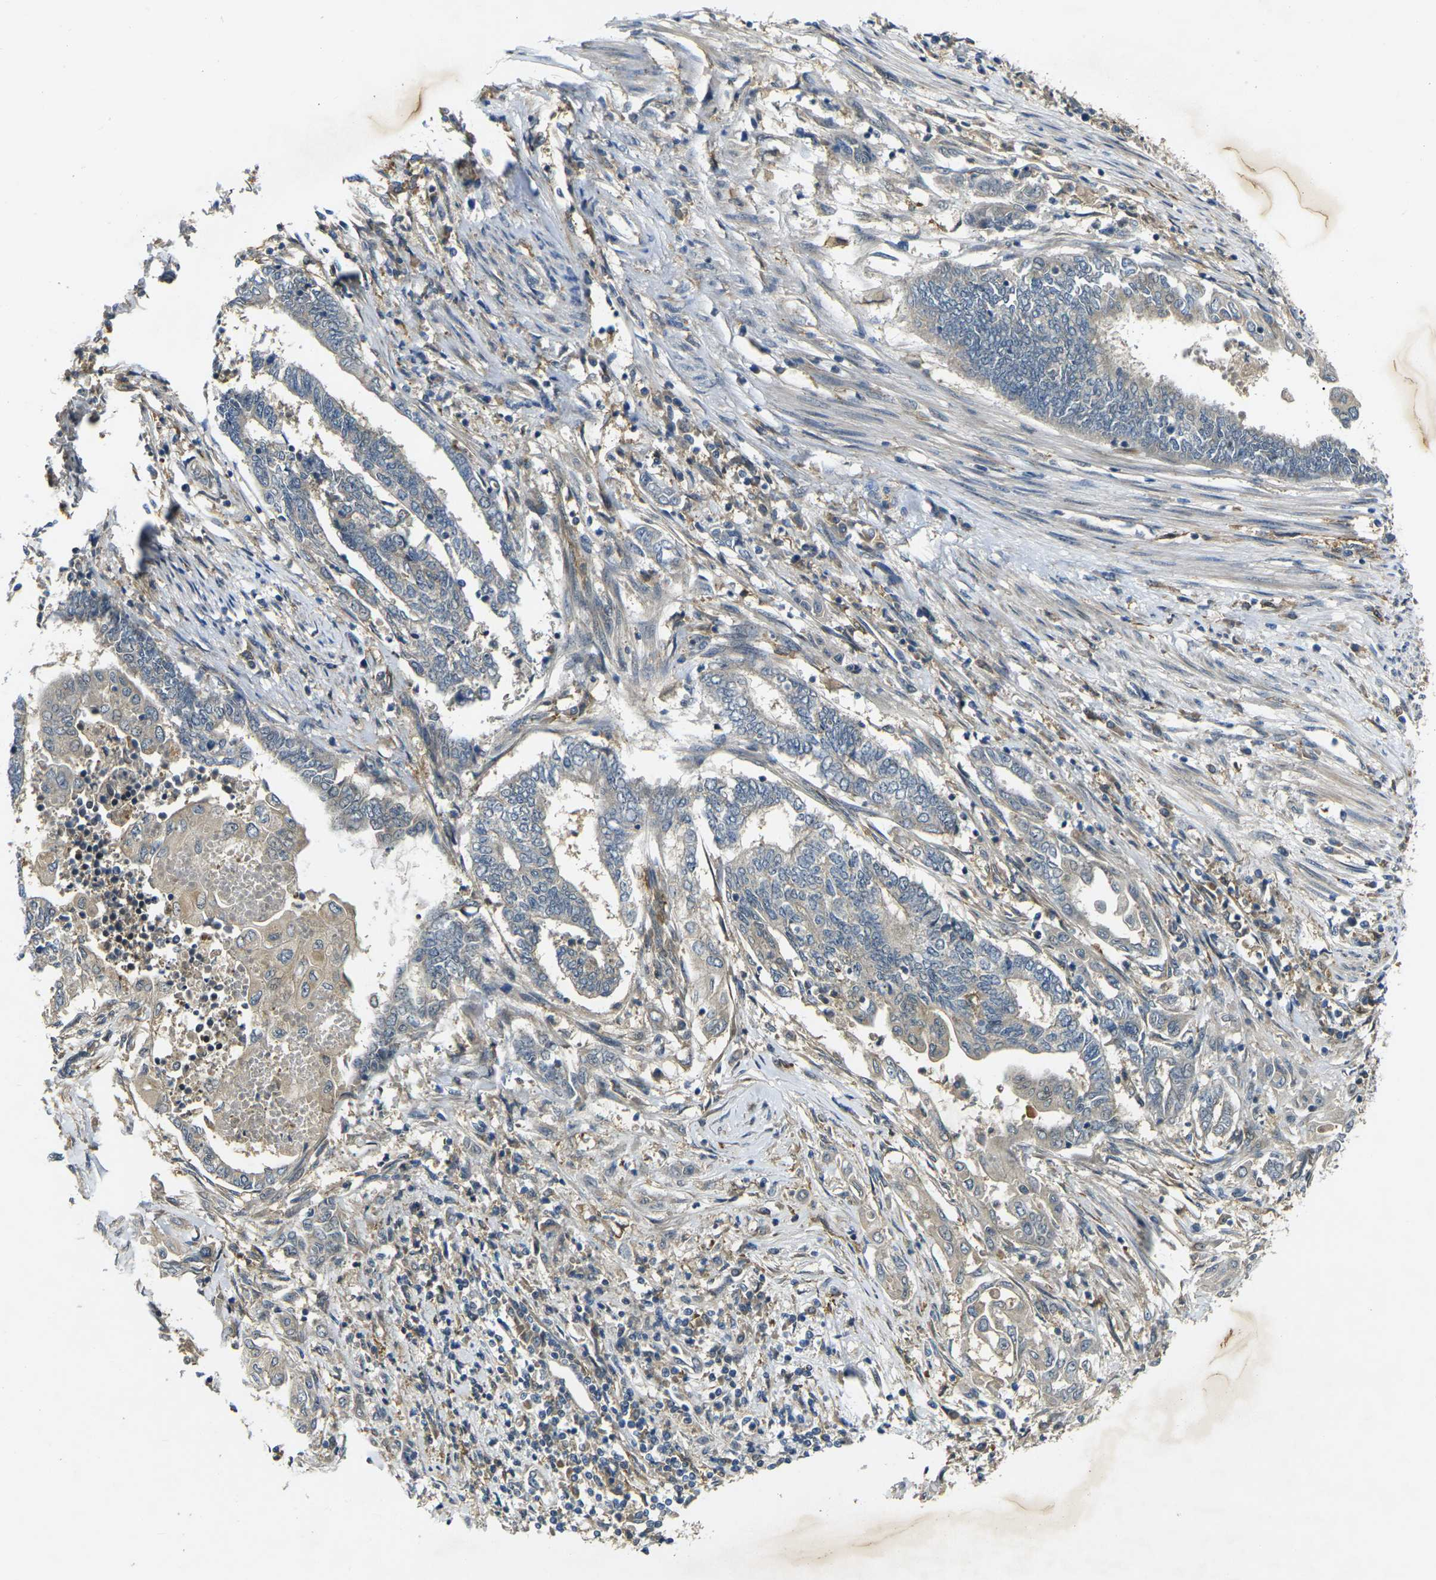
{"staining": {"intensity": "weak", "quantity": "25%-75%", "location": "cytoplasmic/membranous"}, "tissue": "endometrial cancer", "cell_type": "Tumor cells", "image_type": "cancer", "snomed": [{"axis": "morphology", "description": "Adenocarcinoma, NOS"}, {"axis": "topography", "description": "Uterus"}, {"axis": "topography", "description": "Endometrium"}], "caption": "Protein staining of adenocarcinoma (endometrial) tissue demonstrates weak cytoplasmic/membranous positivity in approximately 25%-75% of tumor cells. Using DAB (brown) and hematoxylin (blue) stains, captured at high magnification using brightfield microscopy.", "gene": "PIGL", "patient": {"sex": "female", "age": 70}}